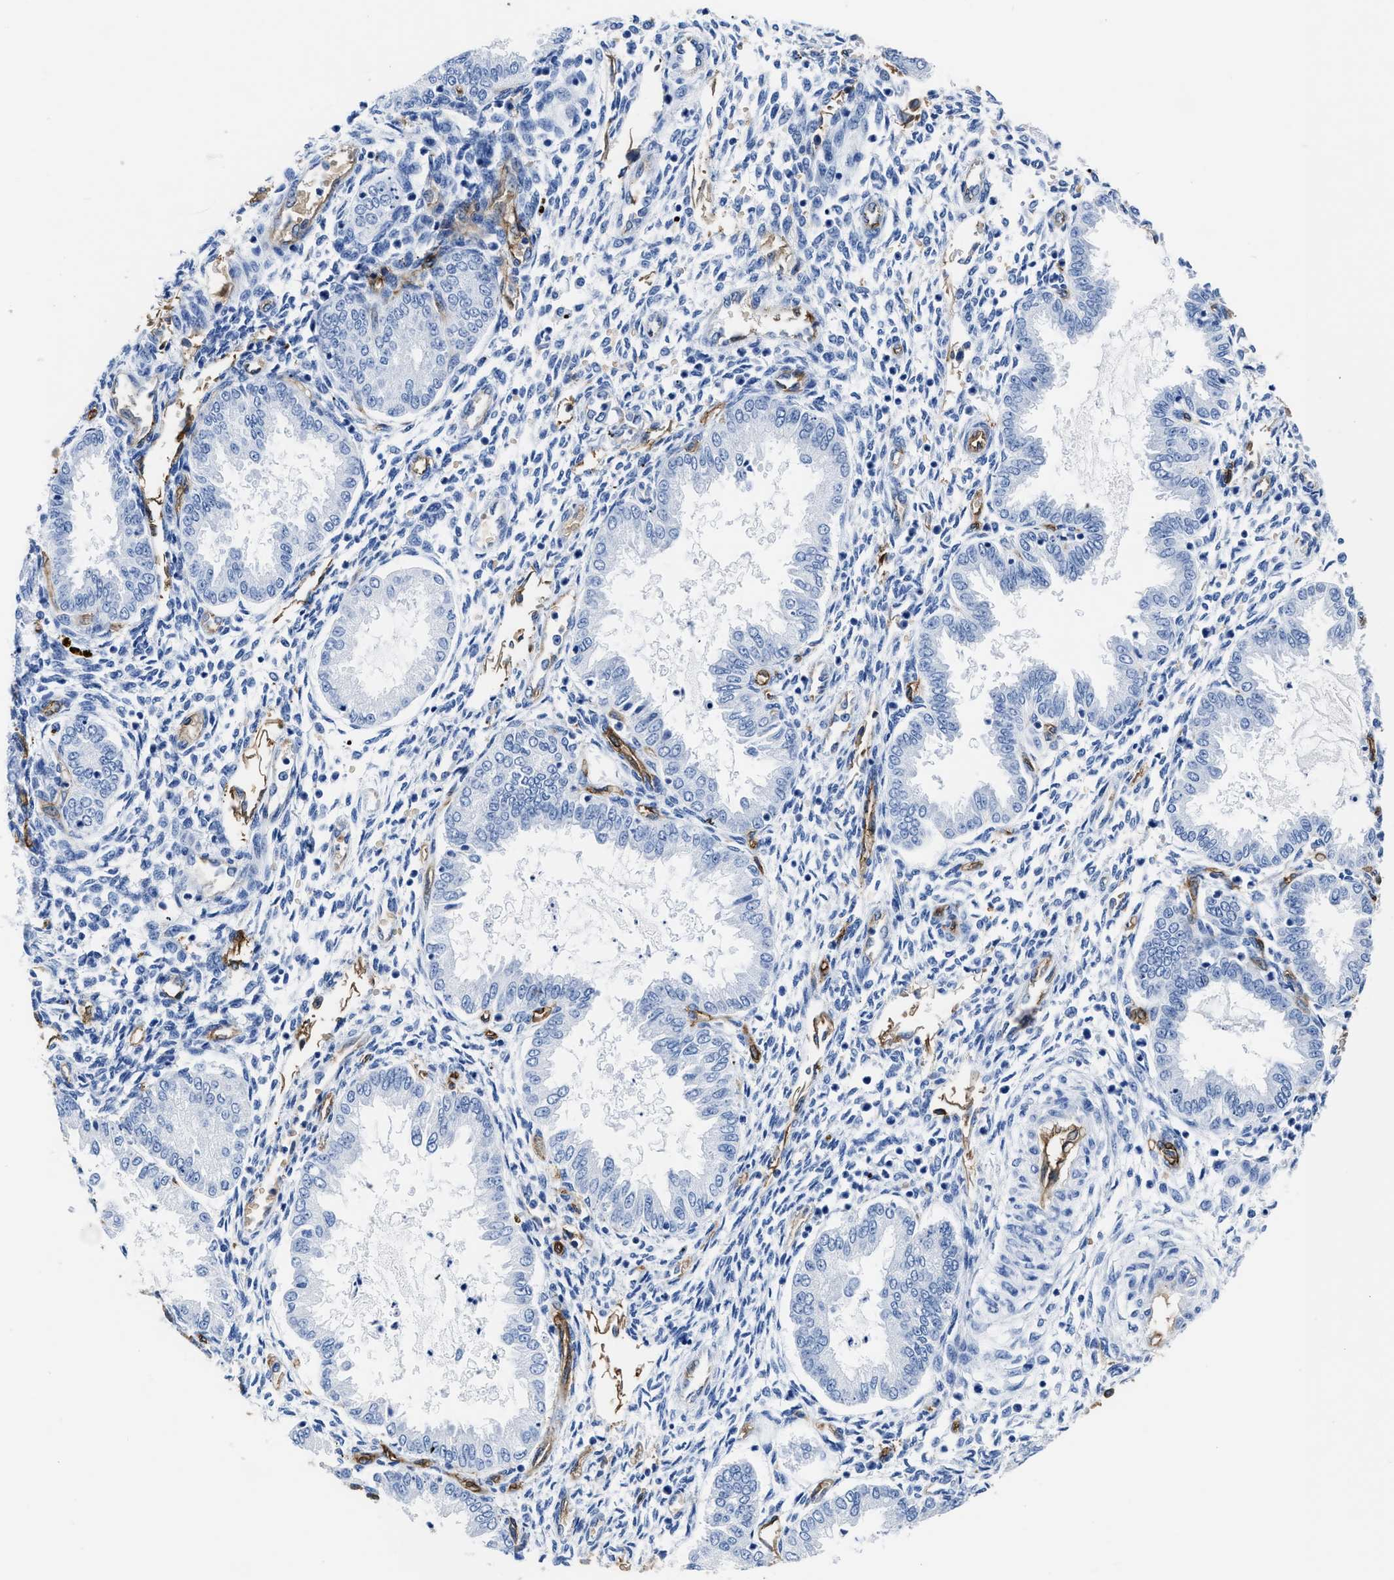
{"staining": {"intensity": "negative", "quantity": "none", "location": "none"}, "tissue": "endometrium", "cell_type": "Cells in endometrial stroma", "image_type": "normal", "snomed": [{"axis": "morphology", "description": "Normal tissue, NOS"}, {"axis": "topography", "description": "Endometrium"}], "caption": "High power microscopy photomicrograph of an immunohistochemistry photomicrograph of benign endometrium, revealing no significant staining in cells in endometrial stroma. The staining was performed using DAB to visualize the protein expression in brown, while the nuclei were stained in blue with hematoxylin (Magnification: 20x).", "gene": "AQP1", "patient": {"sex": "female", "age": 33}}